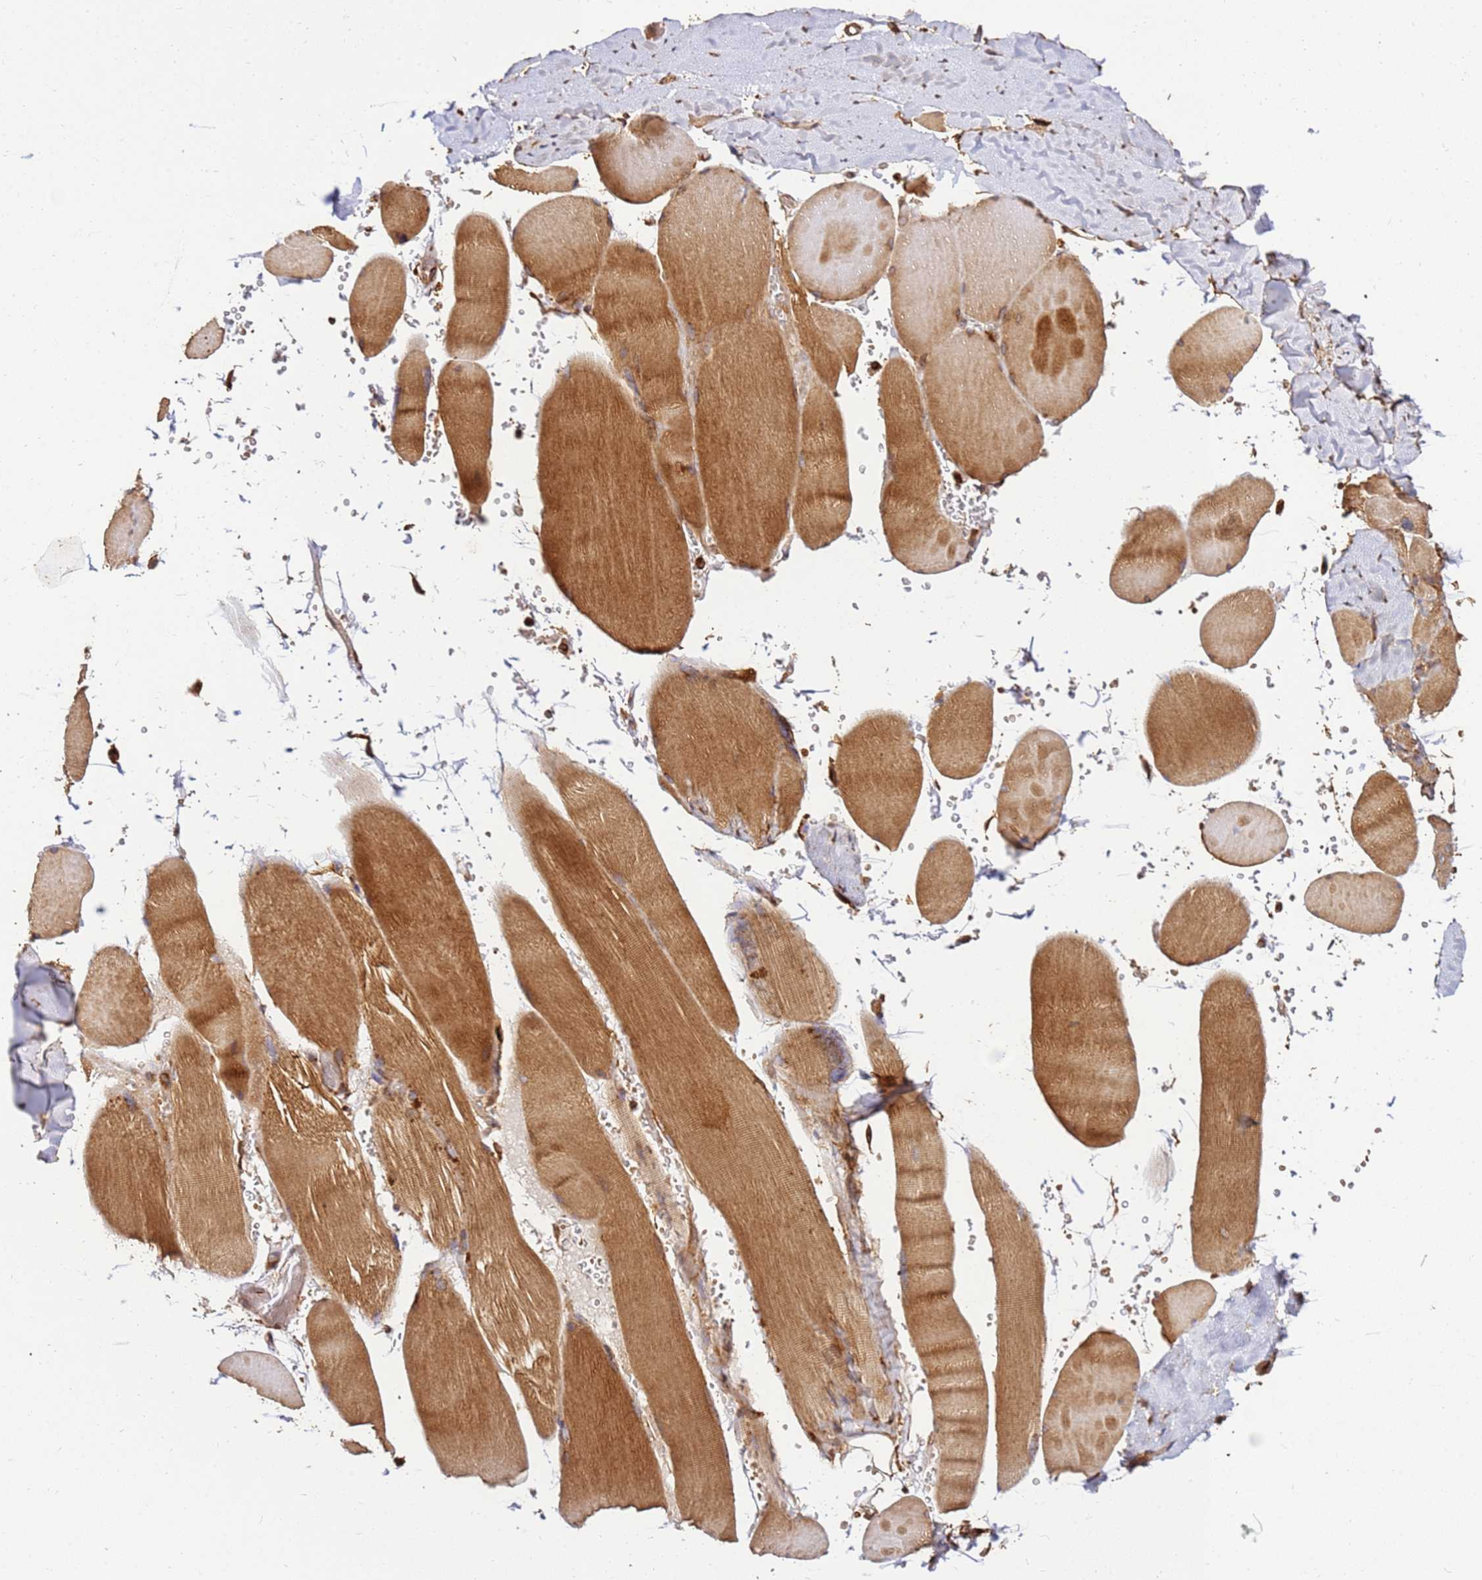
{"staining": {"intensity": "strong", "quantity": ">75%", "location": "cytoplasmic/membranous"}, "tissue": "skeletal muscle", "cell_type": "Myocytes", "image_type": "normal", "snomed": [{"axis": "morphology", "description": "Normal tissue, NOS"}, {"axis": "topography", "description": "Skeletal muscle"}, {"axis": "topography", "description": "Head-Neck"}], "caption": "Skeletal muscle stained with DAB immunohistochemistry (IHC) demonstrates high levels of strong cytoplasmic/membranous staining in approximately >75% of myocytes.", "gene": "DVL3", "patient": {"sex": "male", "age": 66}}